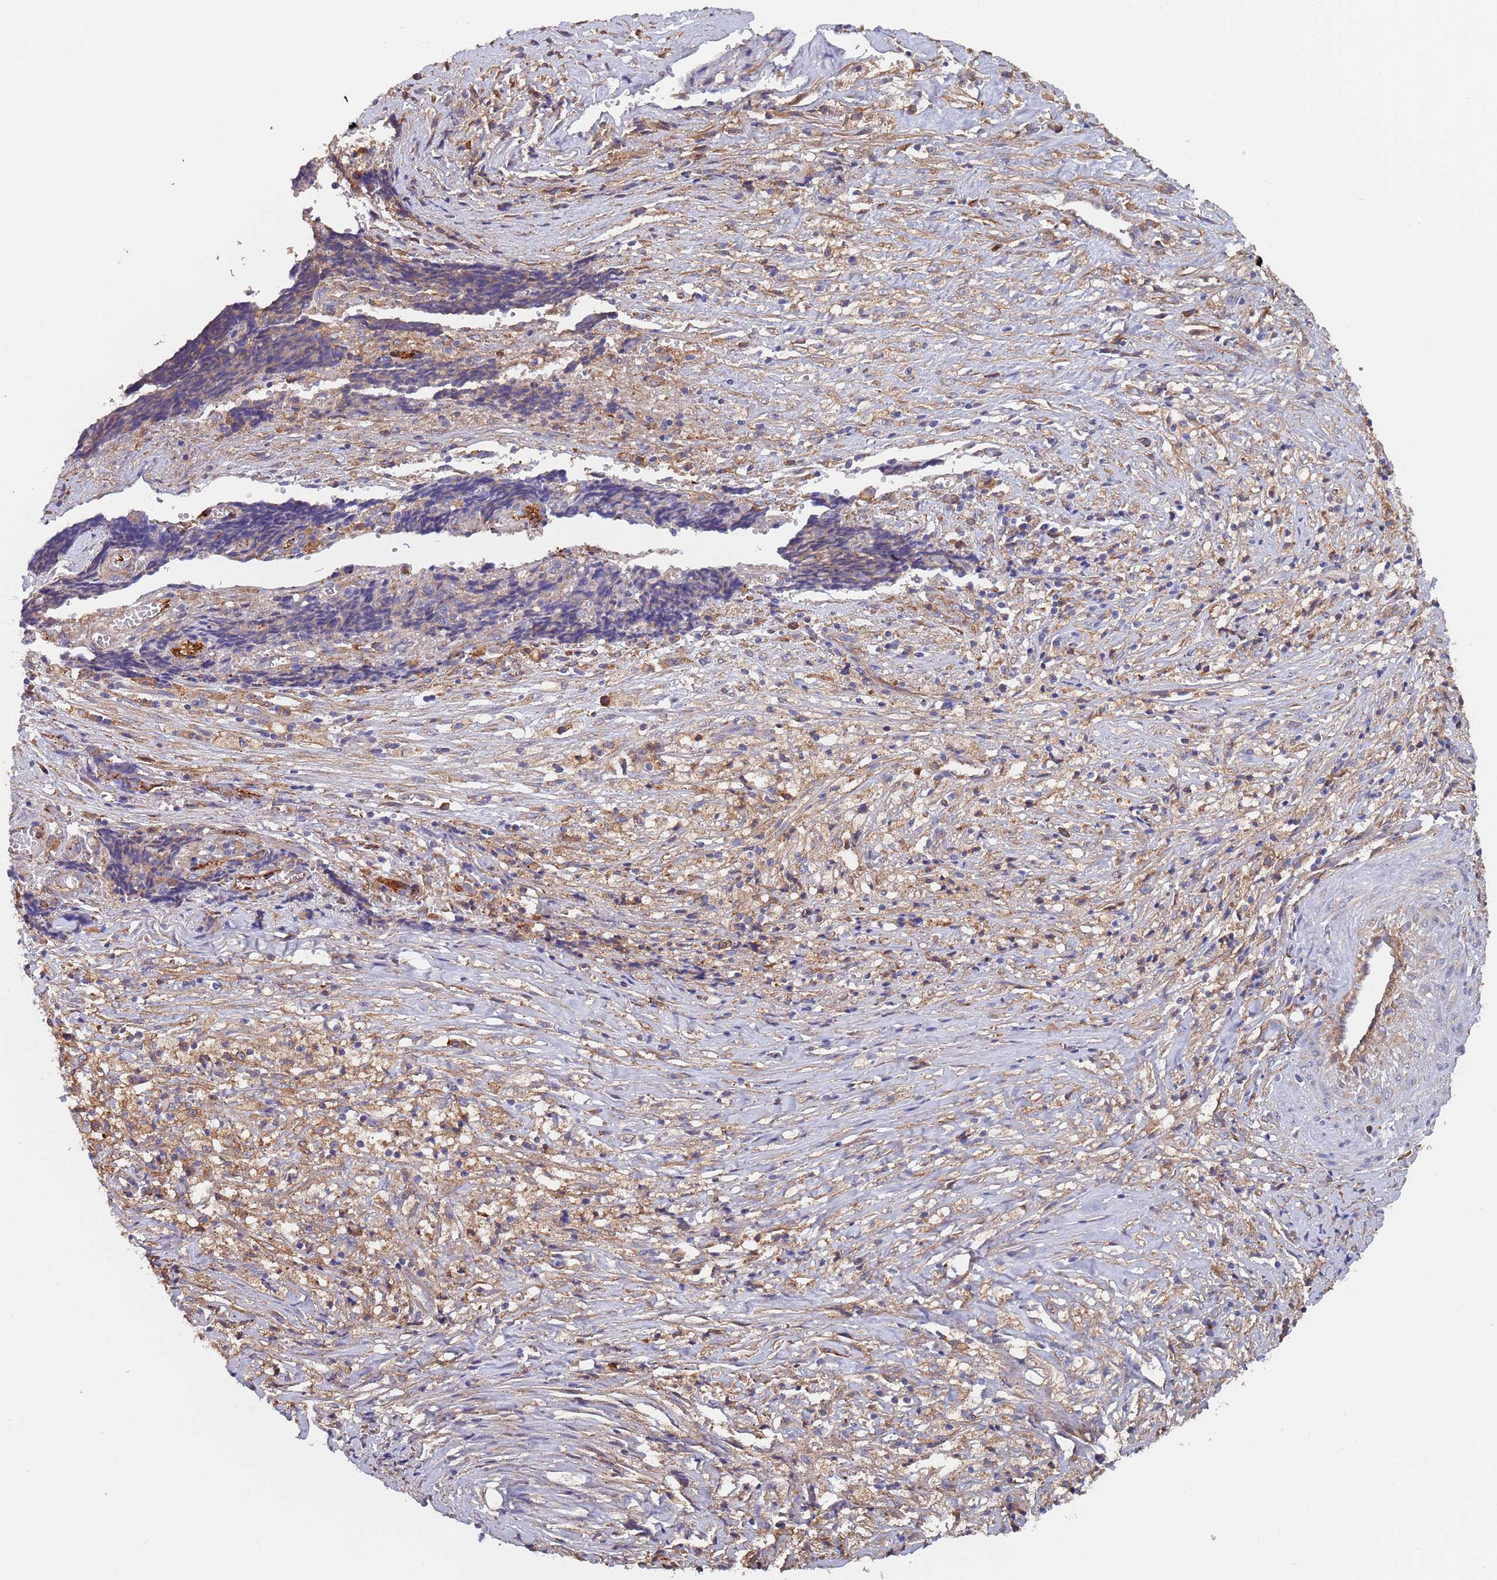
{"staining": {"intensity": "weak", "quantity": "25%-75%", "location": "cytoplasmic/membranous"}, "tissue": "ovarian cancer", "cell_type": "Tumor cells", "image_type": "cancer", "snomed": [{"axis": "morphology", "description": "Carcinoma, endometroid"}, {"axis": "topography", "description": "Ovary"}], "caption": "Immunohistochemistry staining of ovarian endometroid carcinoma, which demonstrates low levels of weak cytoplasmic/membranous staining in about 25%-75% of tumor cells indicating weak cytoplasmic/membranous protein staining. The staining was performed using DAB (3,3'-diaminobenzidine) (brown) for protein detection and nuclei were counterstained in hematoxylin (blue).", "gene": "DCUN1D3", "patient": {"sex": "female", "age": 42}}